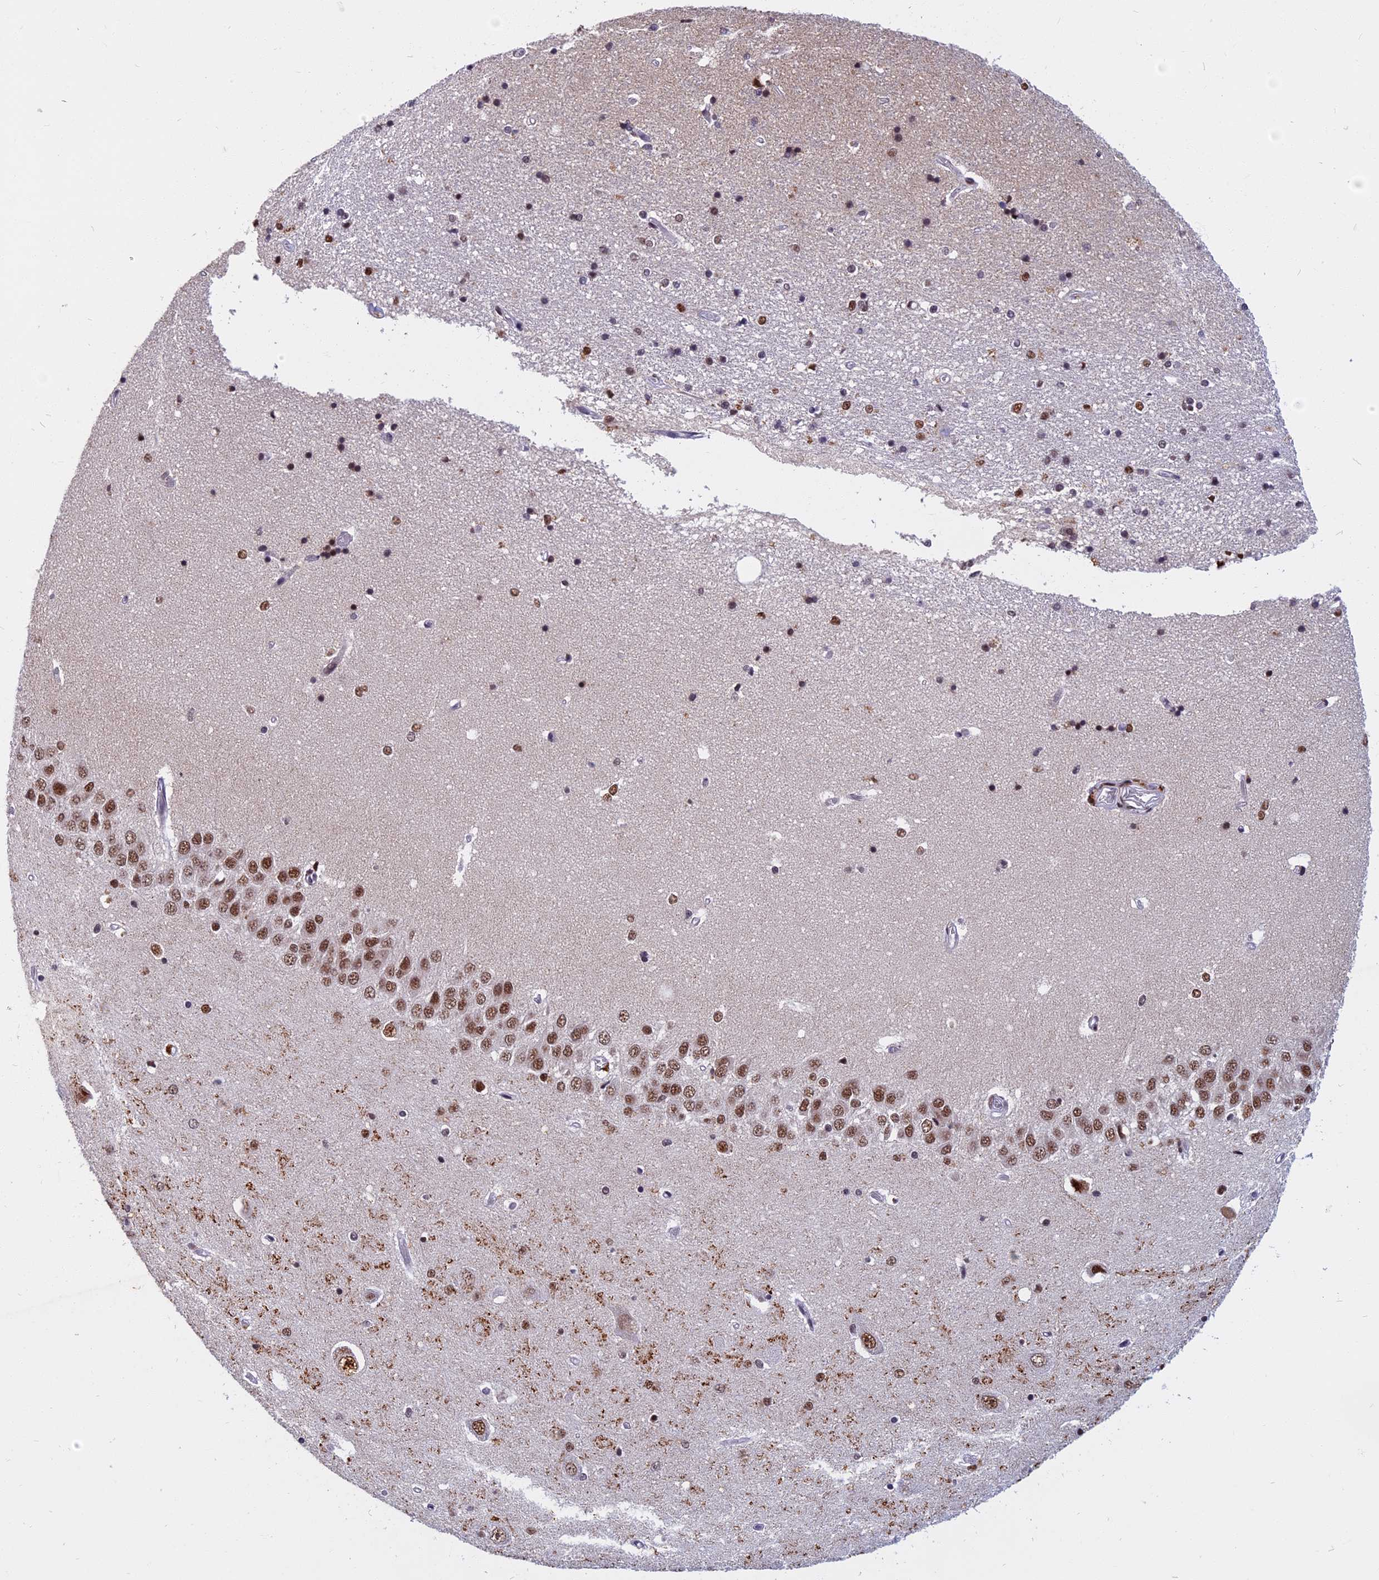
{"staining": {"intensity": "moderate", "quantity": "<25%", "location": "nuclear"}, "tissue": "hippocampus", "cell_type": "Glial cells", "image_type": "normal", "snomed": [{"axis": "morphology", "description": "Normal tissue, NOS"}, {"axis": "topography", "description": "Hippocampus"}], "caption": "Immunohistochemistry (IHC) of unremarkable hippocampus displays low levels of moderate nuclear positivity in about <25% of glial cells.", "gene": "CDC7", "patient": {"sex": "male", "age": 45}}